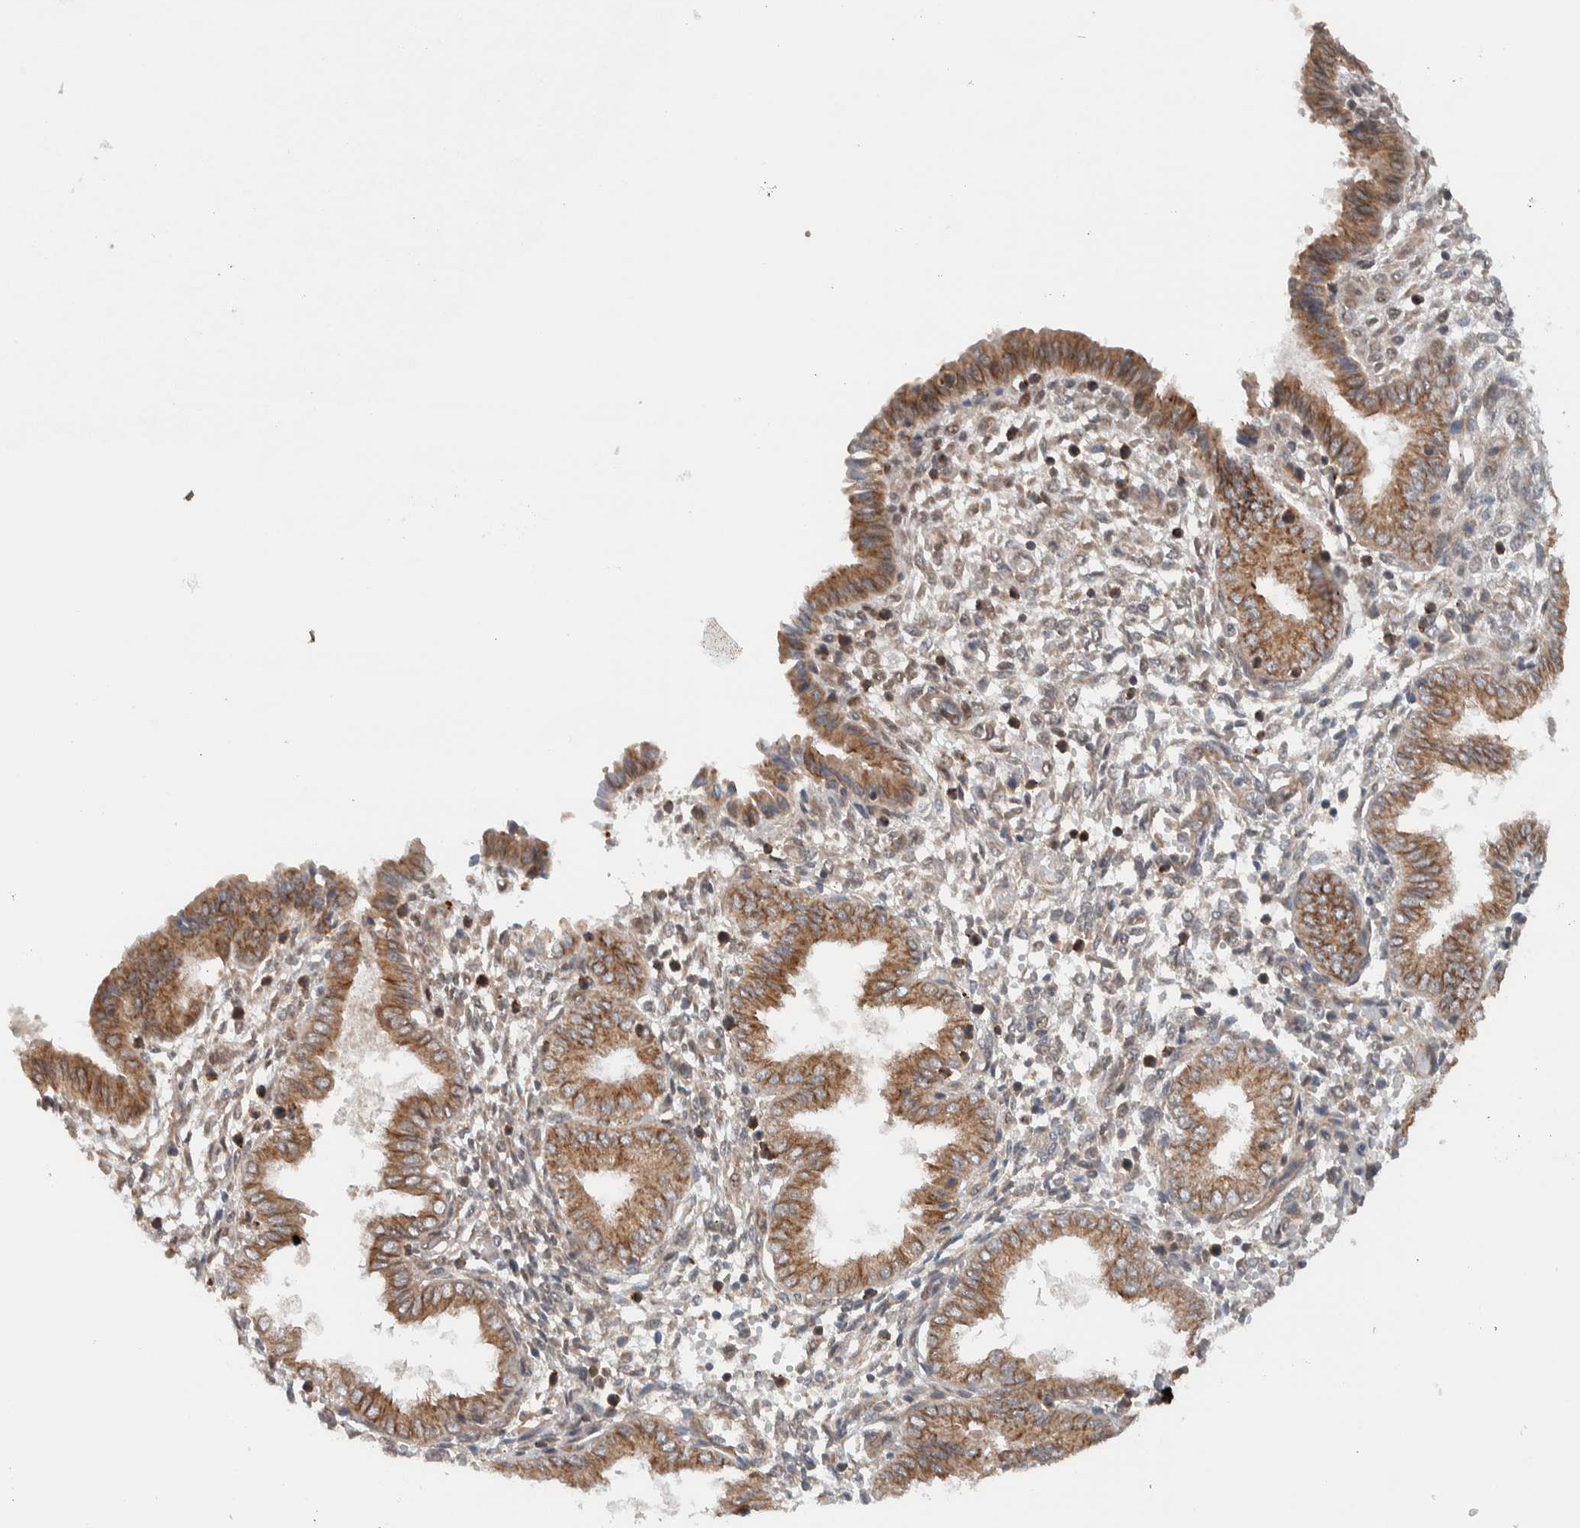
{"staining": {"intensity": "moderate", "quantity": "<25%", "location": "cytoplasmic/membranous"}, "tissue": "endometrium", "cell_type": "Cells in endometrial stroma", "image_type": "normal", "snomed": [{"axis": "morphology", "description": "Normal tissue, NOS"}, {"axis": "topography", "description": "Endometrium"}], "caption": "A high-resolution histopathology image shows immunohistochemistry (IHC) staining of normal endometrium, which reveals moderate cytoplasmic/membranous staining in approximately <25% of cells in endometrial stroma.", "gene": "KLHL6", "patient": {"sex": "female", "age": 33}}